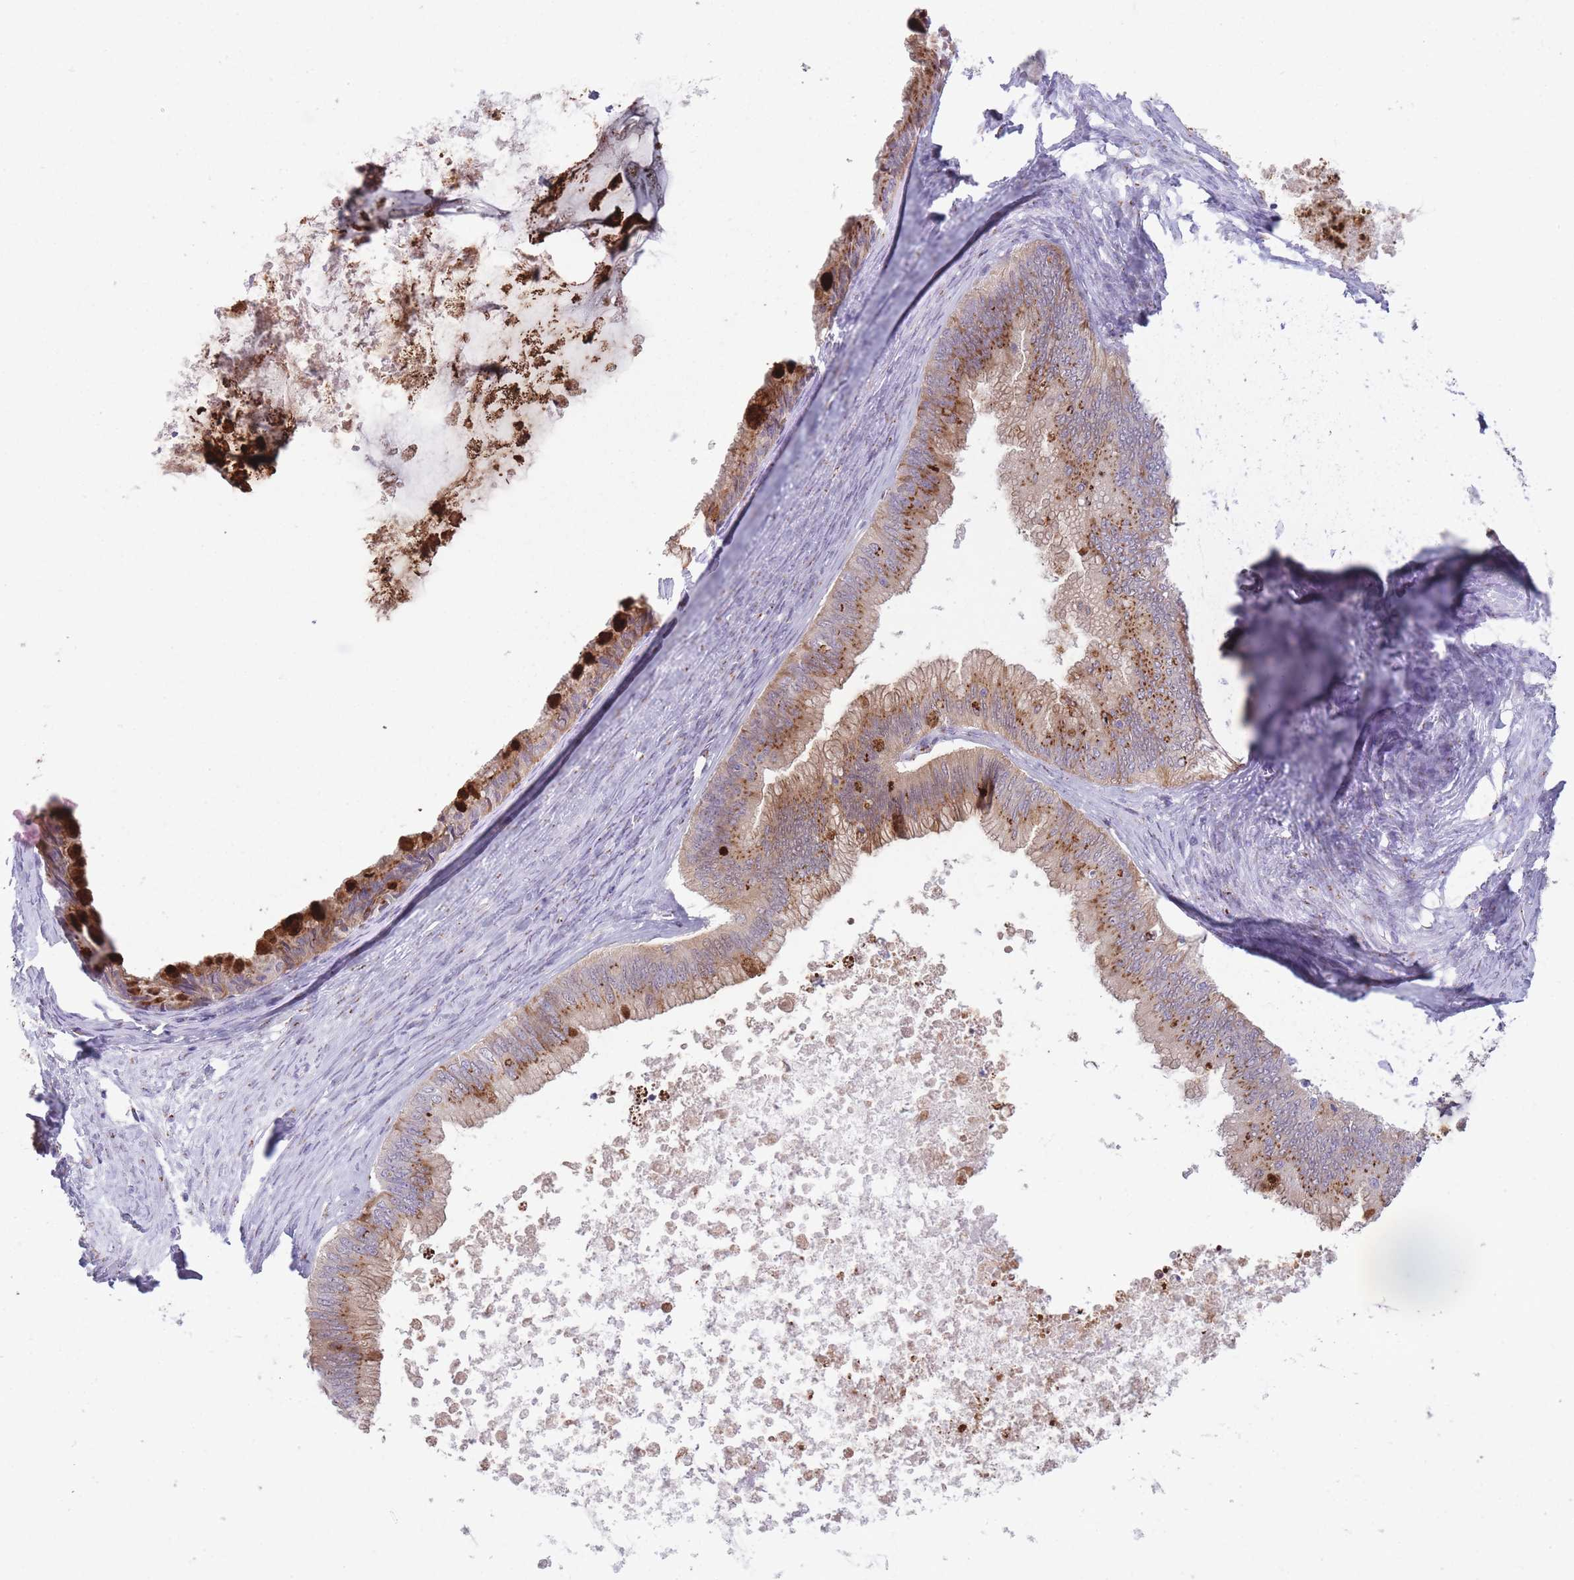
{"staining": {"intensity": "strong", "quantity": ">75%", "location": "cytoplasmic/membranous"}, "tissue": "ovarian cancer", "cell_type": "Tumor cells", "image_type": "cancer", "snomed": [{"axis": "morphology", "description": "Cystadenocarcinoma, mucinous, NOS"}, {"axis": "topography", "description": "Ovary"}], "caption": "Mucinous cystadenocarcinoma (ovarian) tissue reveals strong cytoplasmic/membranous positivity in about >75% of tumor cells Nuclei are stained in blue.", "gene": "B4GALT2", "patient": {"sex": "female", "age": 35}}